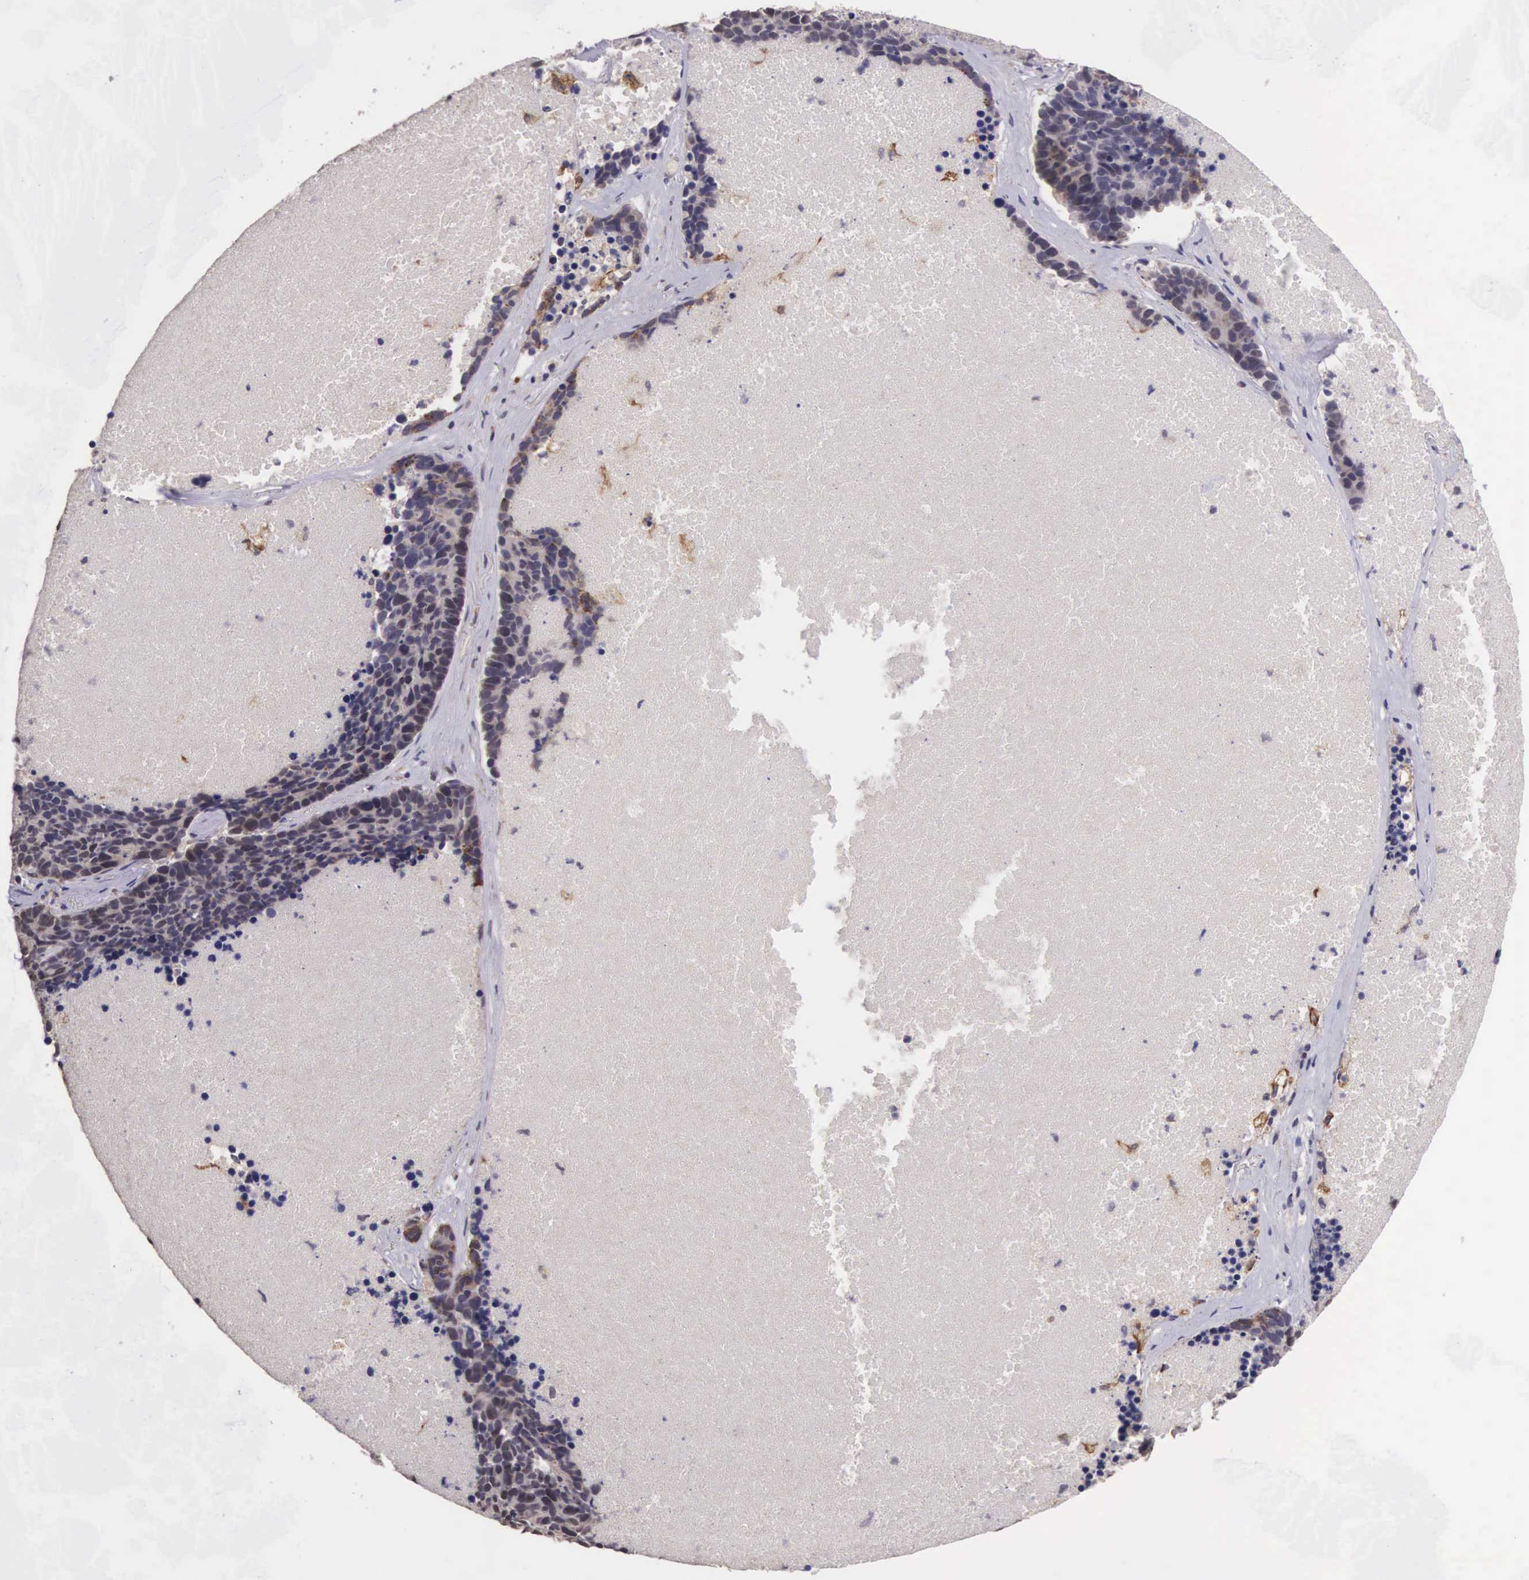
{"staining": {"intensity": "moderate", "quantity": "25%-75%", "location": "cytoplasmic/membranous,nuclear"}, "tissue": "lung cancer", "cell_type": "Tumor cells", "image_type": "cancer", "snomed": [{"axis": "morphology", "description": "Neoplasm, malignant, NOS"}, {"axis": "topography", "description": "Lung"}], "caption": "IHC of lung malignant neoplasm displays medium levels of moderate cytoplasmic/membranous and nuclear expression in about 25%-75% of tumor cells. (DAB (3,3'-diaminobenzidine) = brown stain, brightfield microscopy at high magnification).", "gene": "CDC45", "patient": {"sex": "female", "age": 75}}